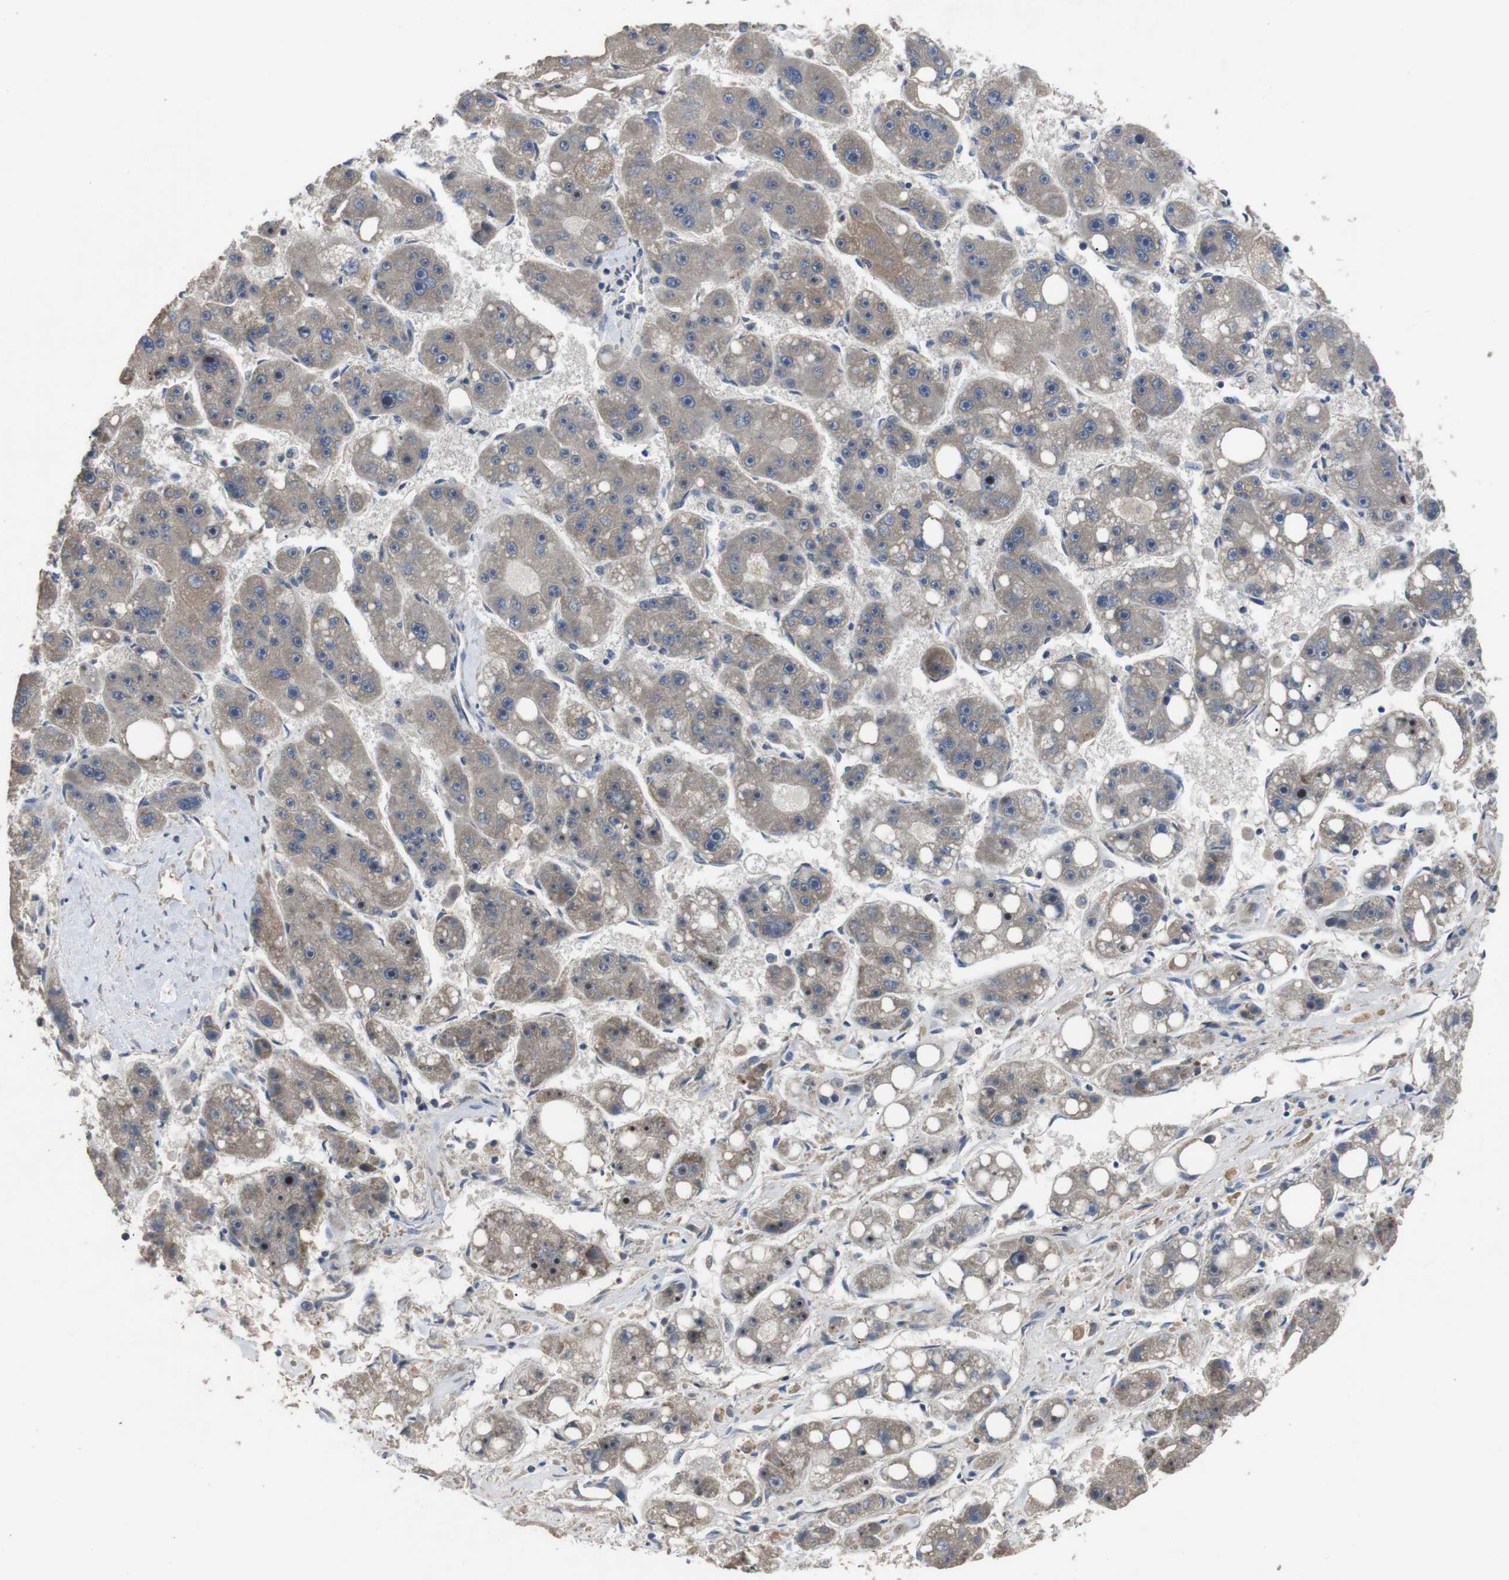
{"staining": {"intensity": "negative", "quantity": "none", "location": "none"}, "tissue": "liver cancer", "cell_type": "Tumor cells", "image_type": "cancer", "snomed": [{"axis": "morphology", "description": "Carcinoma, Hepatocellular, NOS"}, {"axis": "topography", "description": "Liver"}], "caption": "The histopathology image exhibits no staining of tumor cells in hepatocellular carcinoma (liver).", "gene": "ADGRL3", "patient": {"sex": "female", "age": 61}}